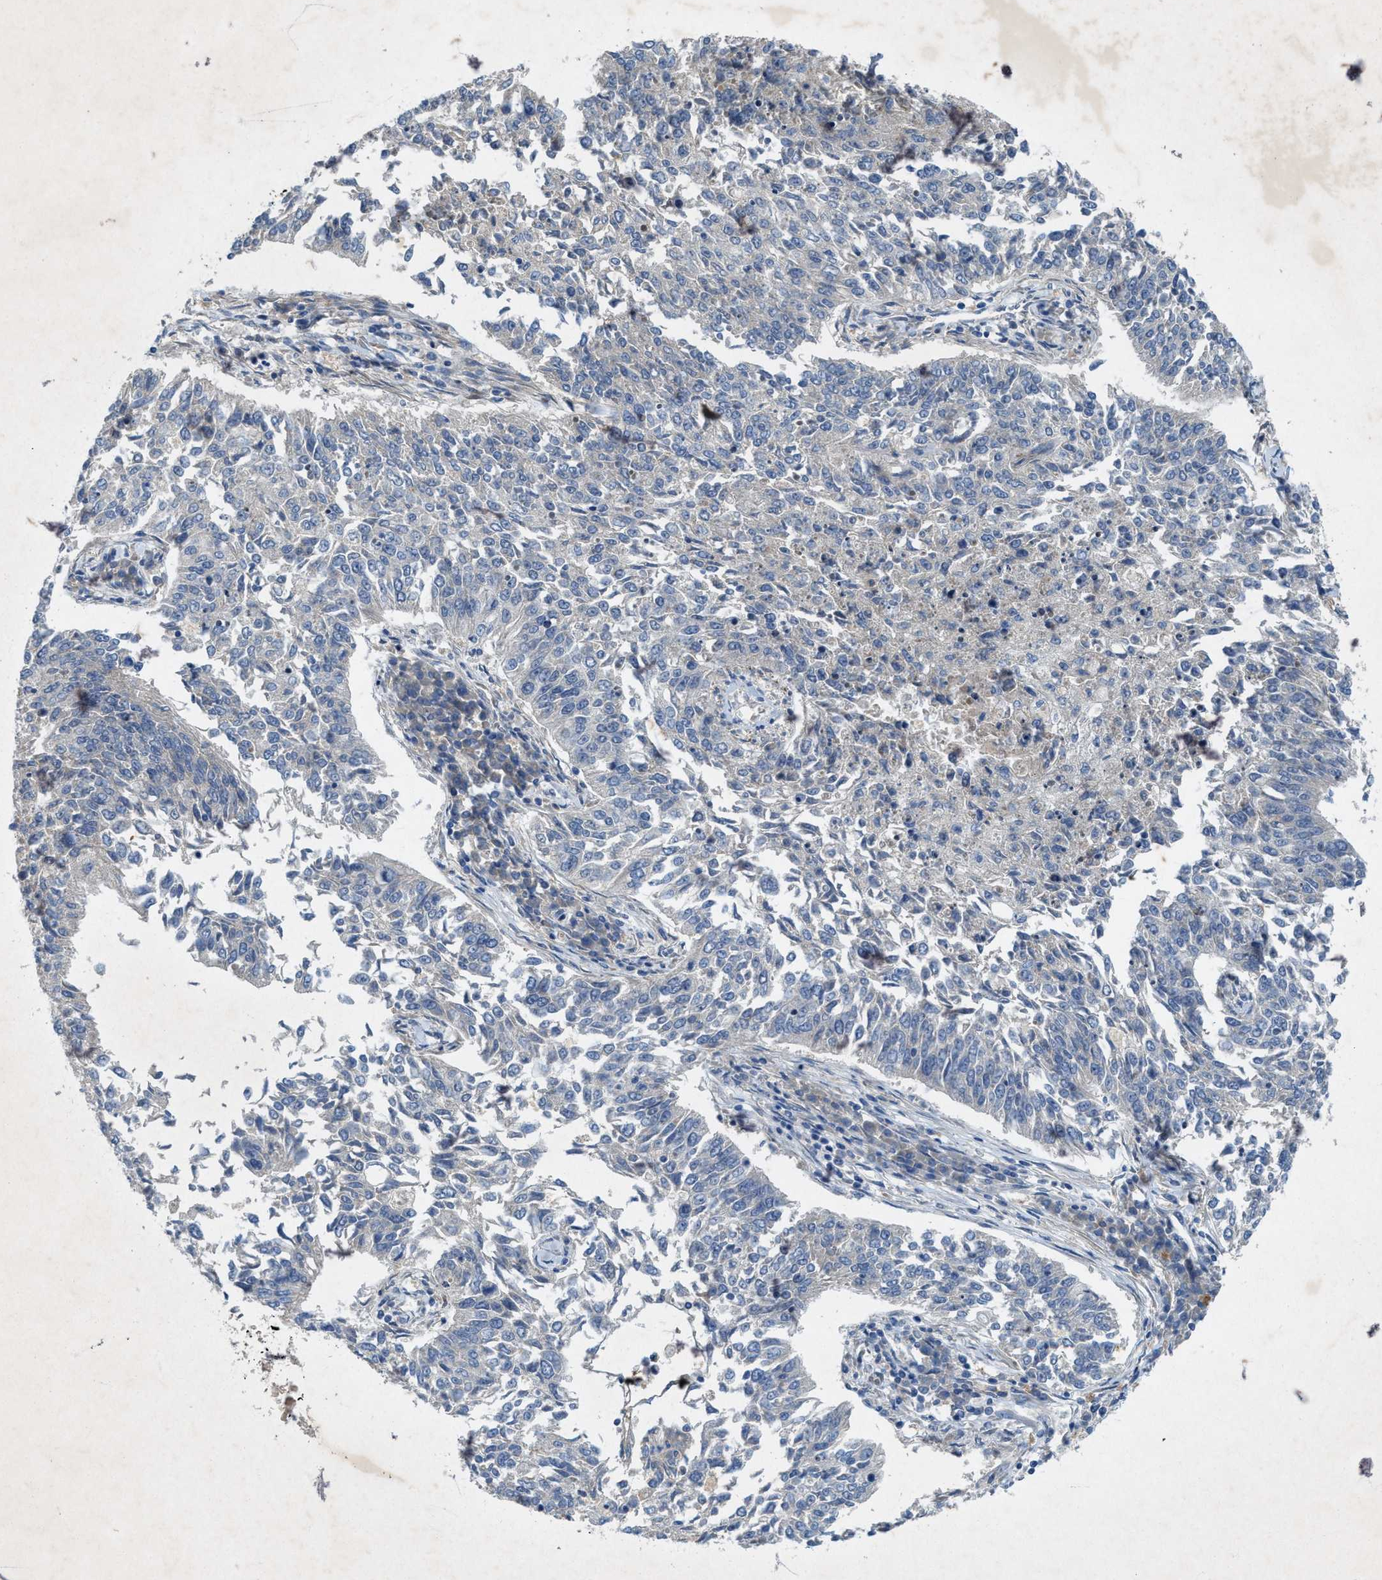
{"staining": {"intensity": "weak", "quantity": "<25%", "location": "cytoplasmic/membranous"}, "tissue": "lung cancer", "cell_type": "Tumor cells", "image_type": "cancer", "snomed": [{"axis": "morphology", "description": "Normal tissue, NOS"}, {"axis": "morphology", "description": "Squamous cell carcinoma, NOS"}, {"axis": "topography", "description": "Cartilage tissue"}, {"axis": "topography", "description": "Bronchus"}, {"axis": "topography", "description": "Lung"}], "caption": "This is an immunohistochemistry (IHC) micrograph of squamous cell carcinoma (lung). There is no positivity in tumor cells.", "gene": "URGCP", "patient": {"sex": "female", "age": 49}}